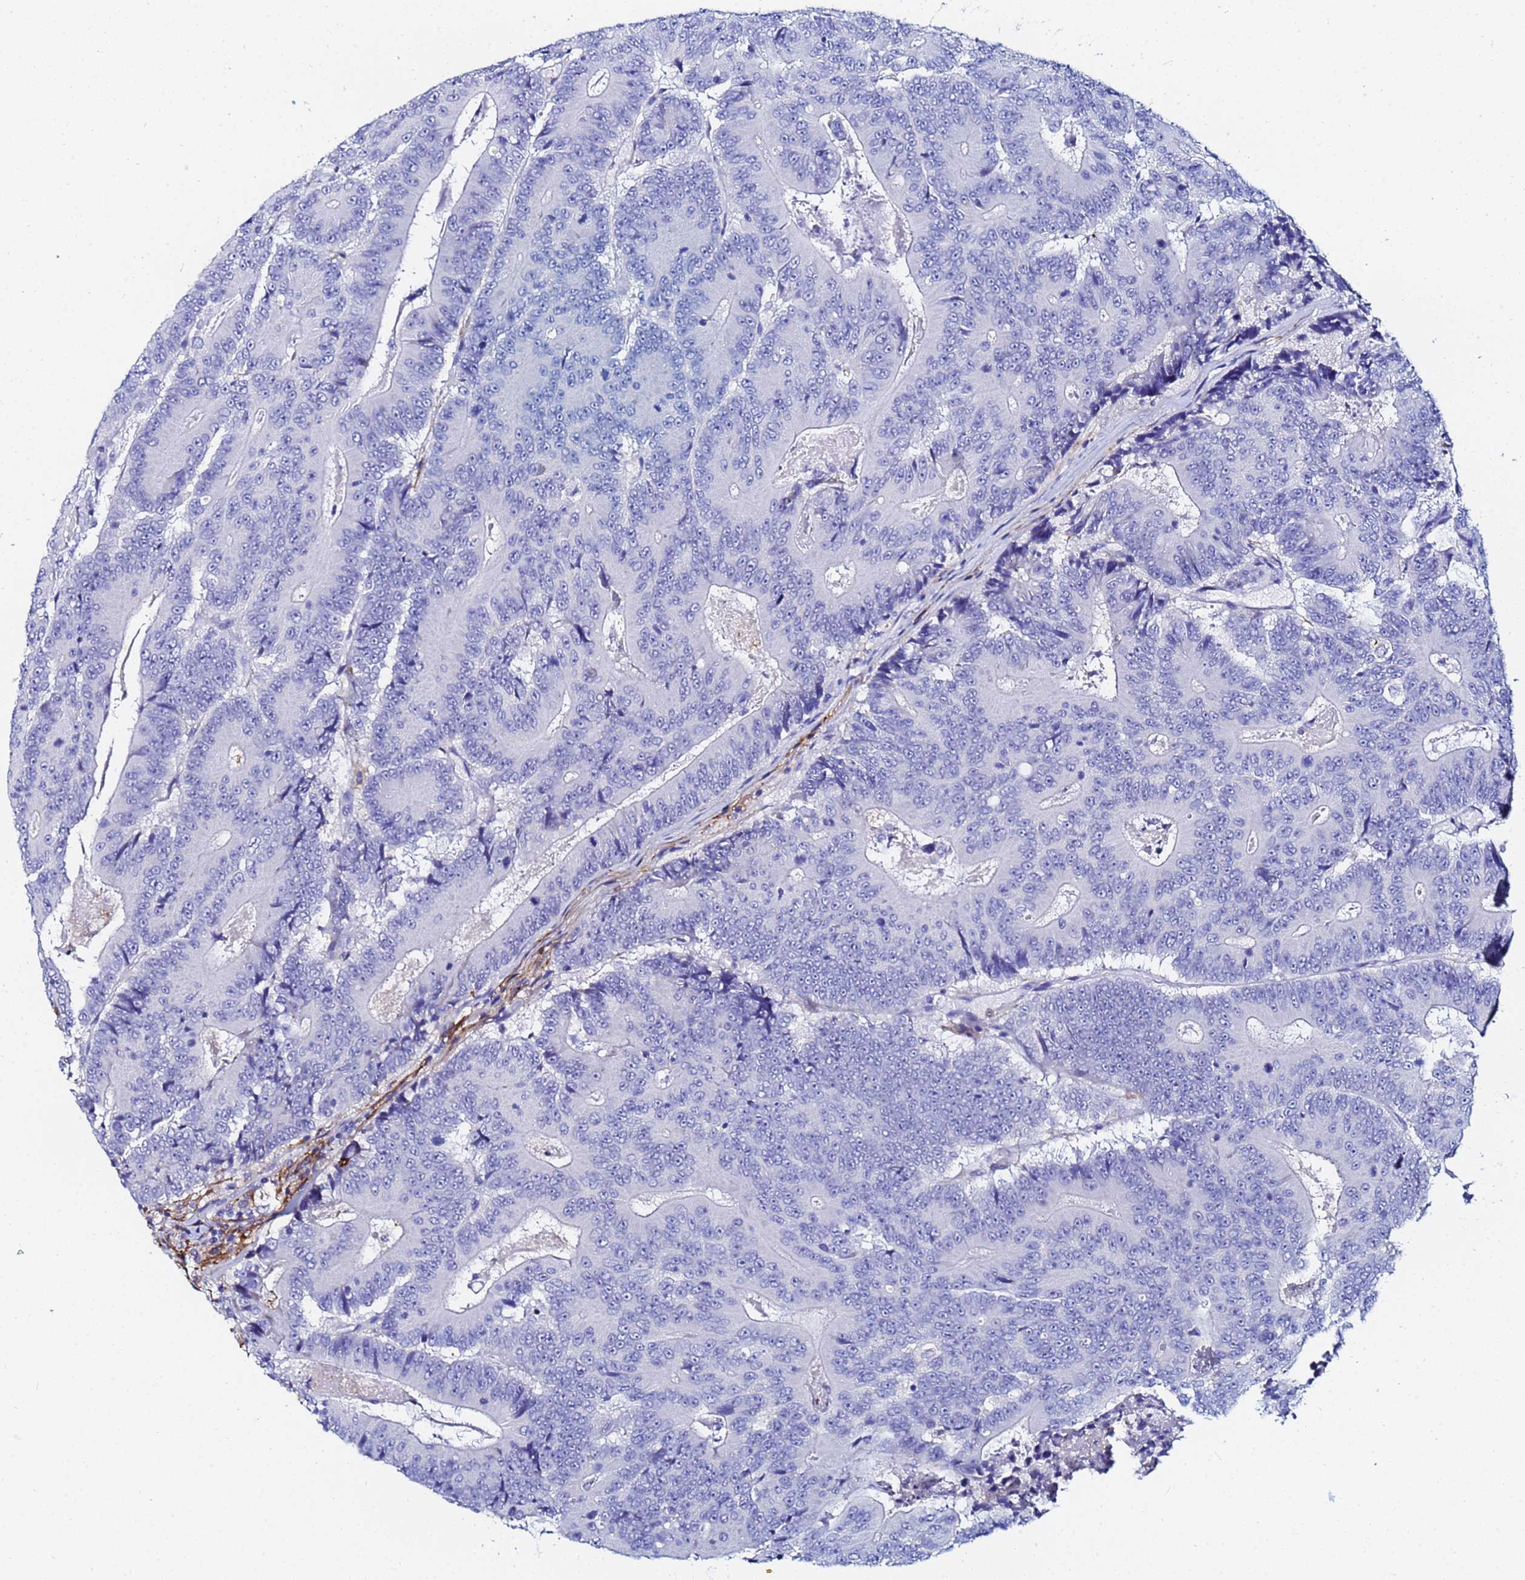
{"staining": {"intensity": "negative", "quantity": "none", "location": "none"}, "tissue": "colorectal cancer", "cell_type": "Tumor cells", "image_type": "cancer", "snomed": [{"axis": "morphology", "description": "Adenocarcinoma, NOS"}, {"axis": "topography", "description": "Colon"}], "caption": "There is no significant expression in tumor cells of colorectal cancer (adenocarcinoma). (DAB immunohistochemistry with hematoxylin counter stain).", "gene": "BASP1", "patient": {"sex": "male", "age": 83}}